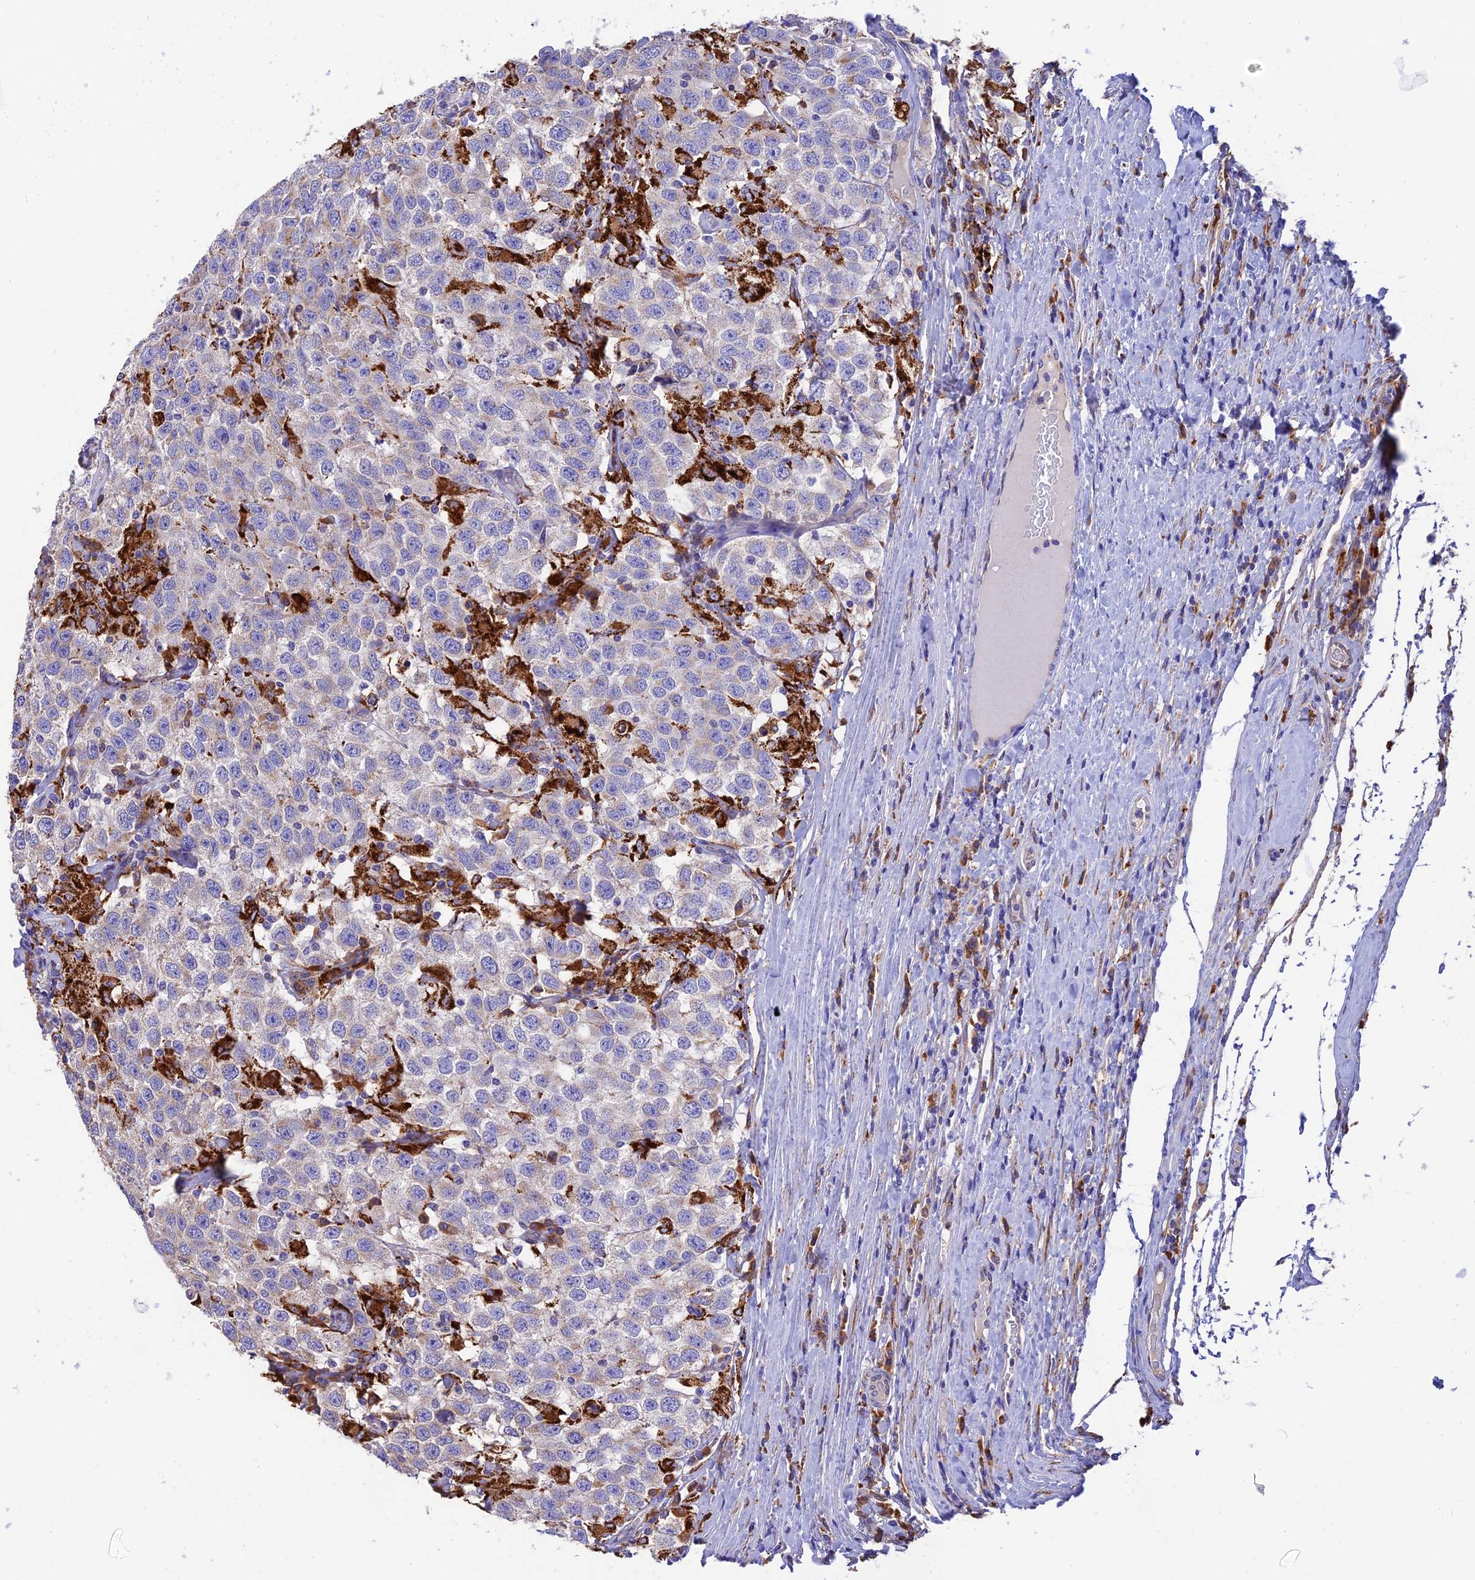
{"staining": {"intensity": "weak", "quantity": "25%-75%", "location": "cytoplasmic/membranous"}, "tissue": "testis cancer", "cell_type": "Tumor cells", "image_type": "cancer", "snomed": [{"axis": "morphology", "description": "Seminoma, NOS"}, {"axis": "topography", "description": "Testis"}], "caption": "Brown immunohistochemical staining in human seminoma (testis) exhibits weak cytoplasmic/membranous positivity in approximately 25%-75% of tumor cells. (IHC, brightfield microscopy, high magnification).", "gene": "VKORC1", "patient": {"sex": "male", "age": 41}}